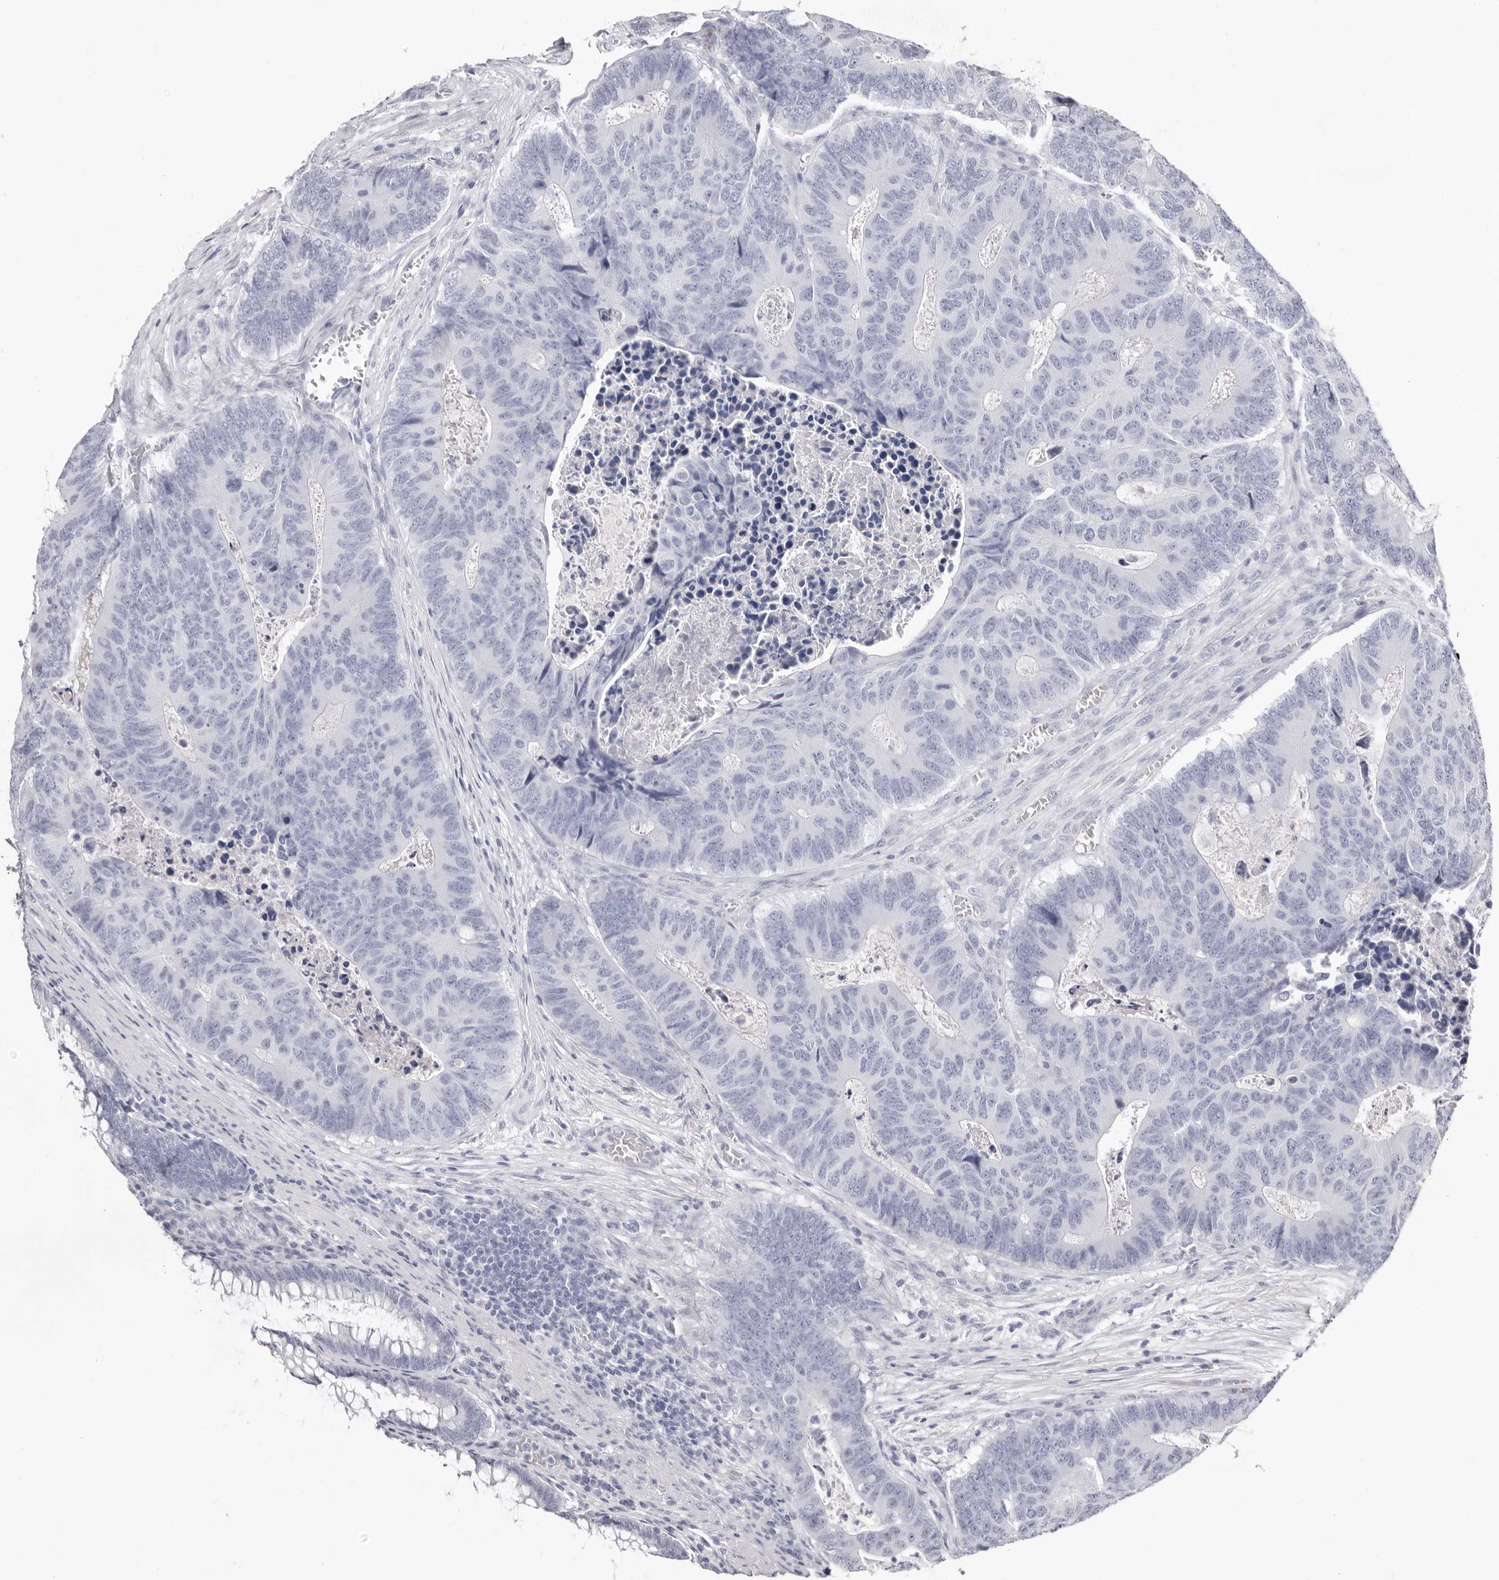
{"staining": {"intensity": "negative", "quantity": "none", "location": "none"}, "tissue": "colorectal cancer", "cell_type": "Tumor cells", "image_type": "cancer", "snomed": [{"axis": "morphology", "description": "Adenocarcinoma, NOS"}, {"axis": "topography", "description": "Colon"}], "caption": "This photomicrograph is of colorectal cancer (adenocarcinoma) stained with immunohistochemistry to label a protein in brown with the nuclei are counter-stained blue. There is no staining in tumor cells.", "gene": "LPO", "patient": {"sex": "male", "age": 87}}